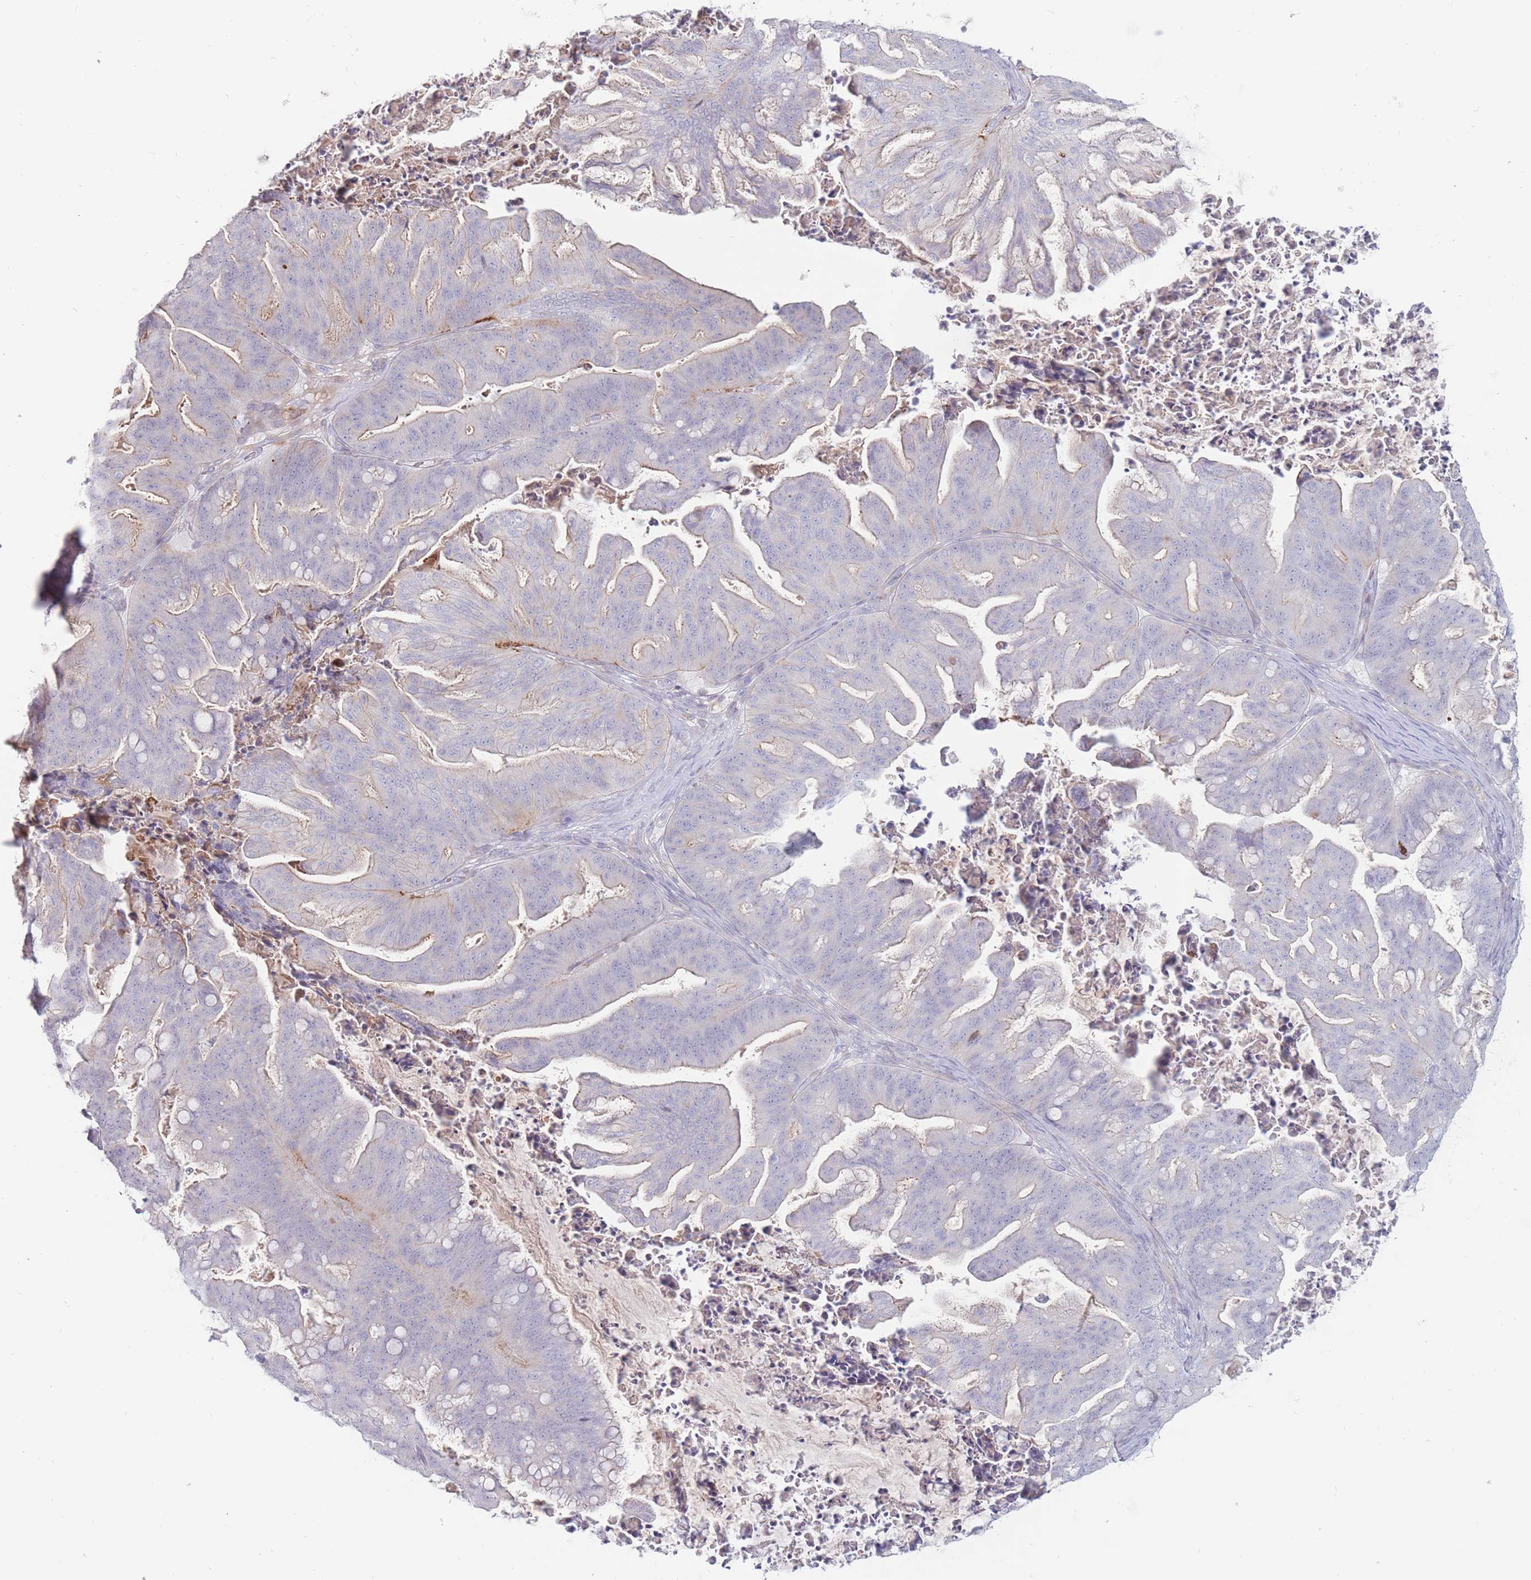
{"staining": {"intensity": "negative", "quantity": "none", "location": "none"}, "tissue": "ovarian cancer", "cell_type": "Tumor cells", "image_type": "cancer", "snomed": [{"axis": "morphology", "description": "Cystadenocarcinoma, mucinous, NOS"}, {"axis": "topography", "description": "Ovary"}], "caption": "A histopathology image of human ovarian cancer is negative for staining in tumor cells.", "gene": "PTGDR", "patient": {"sex": "female", "age": 67}}